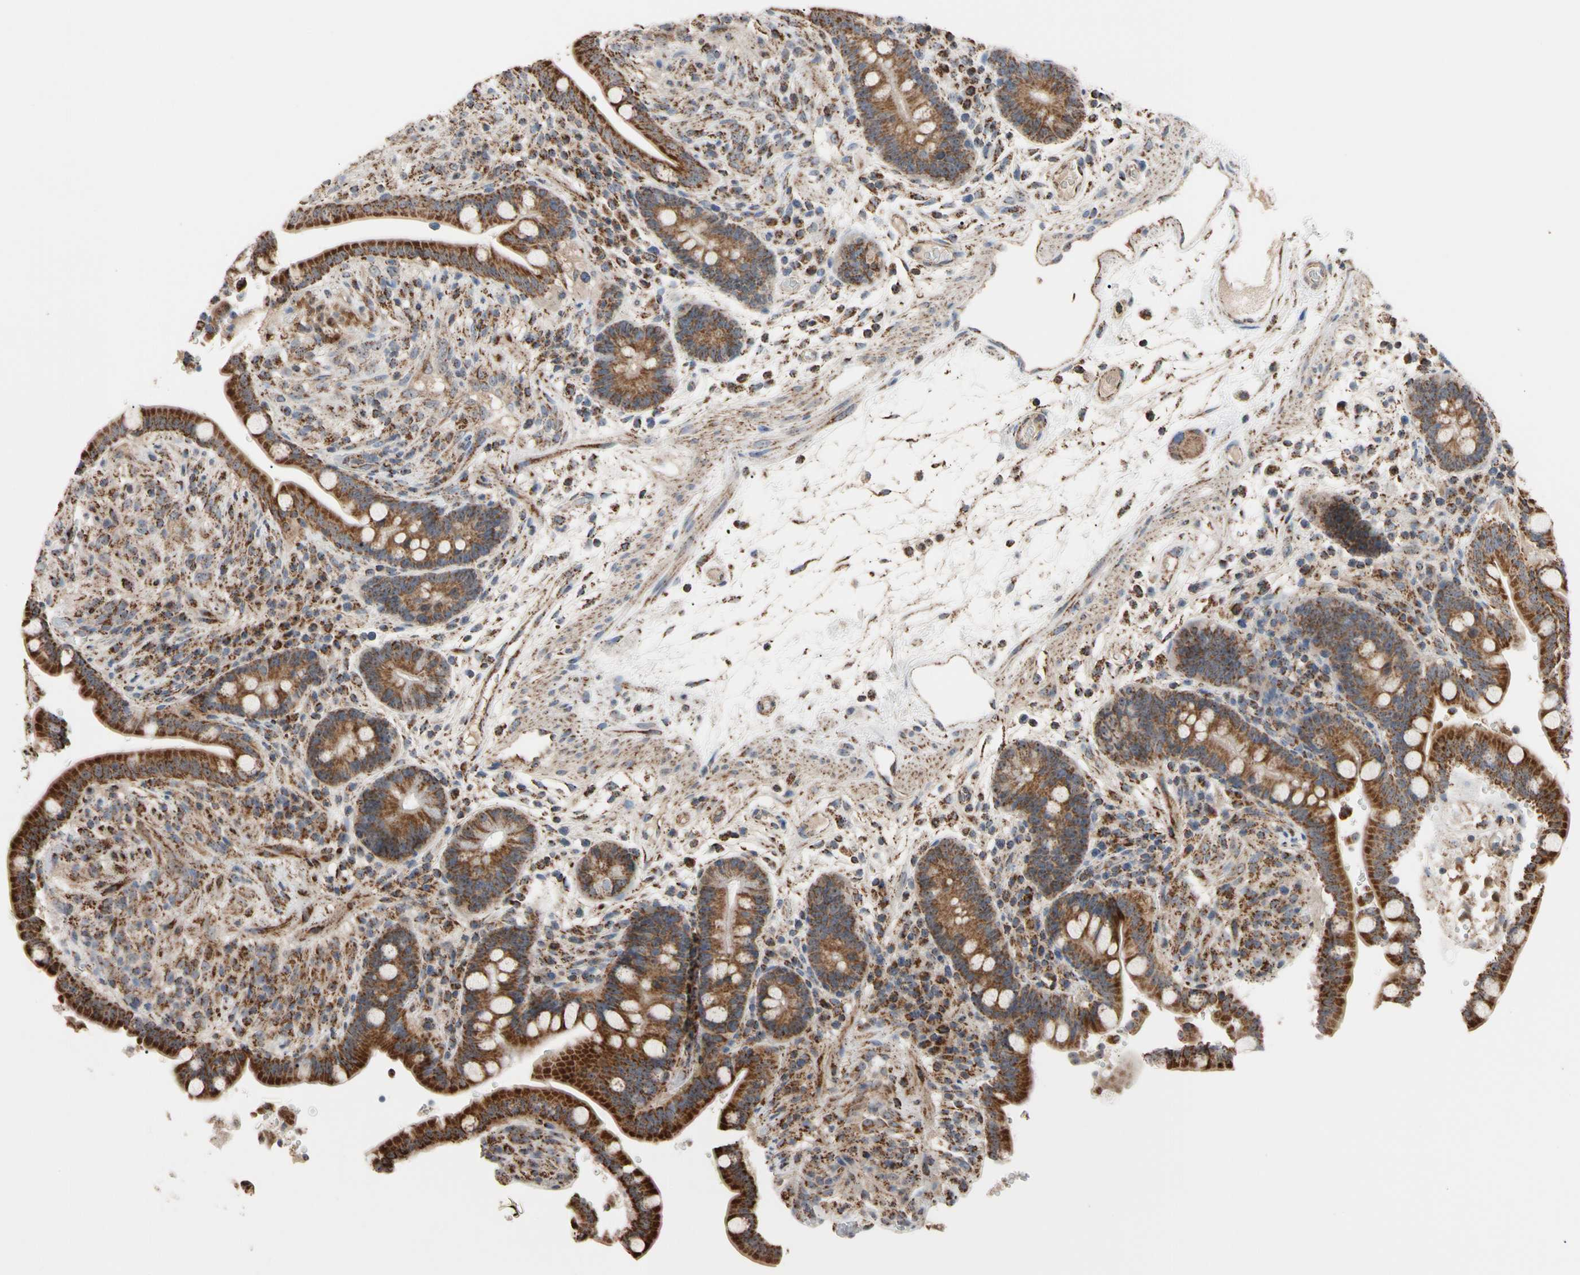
{"staining": {"intensity": "moderate", "quantity": ">75%", "location": "cytoplasmic/membranous"}, "tissue": "colon", "cell_type": "Endothelial cells", "image_type": "normal", "snomed": [{"axis": "morphology", "description": "Normal tissue, NOS"}, {"axis": "topography", "description": "Colon"}], "caption": "A brown stain highlights moderate cytoplasmic/membranous expression of a protein in endothelial cells of unremarkable colon. (DAB IHC, brown staining for protein, blue staining for nuclei).", "gene": "FAM110B", "patient": {"sex": "male", "age": 73}}